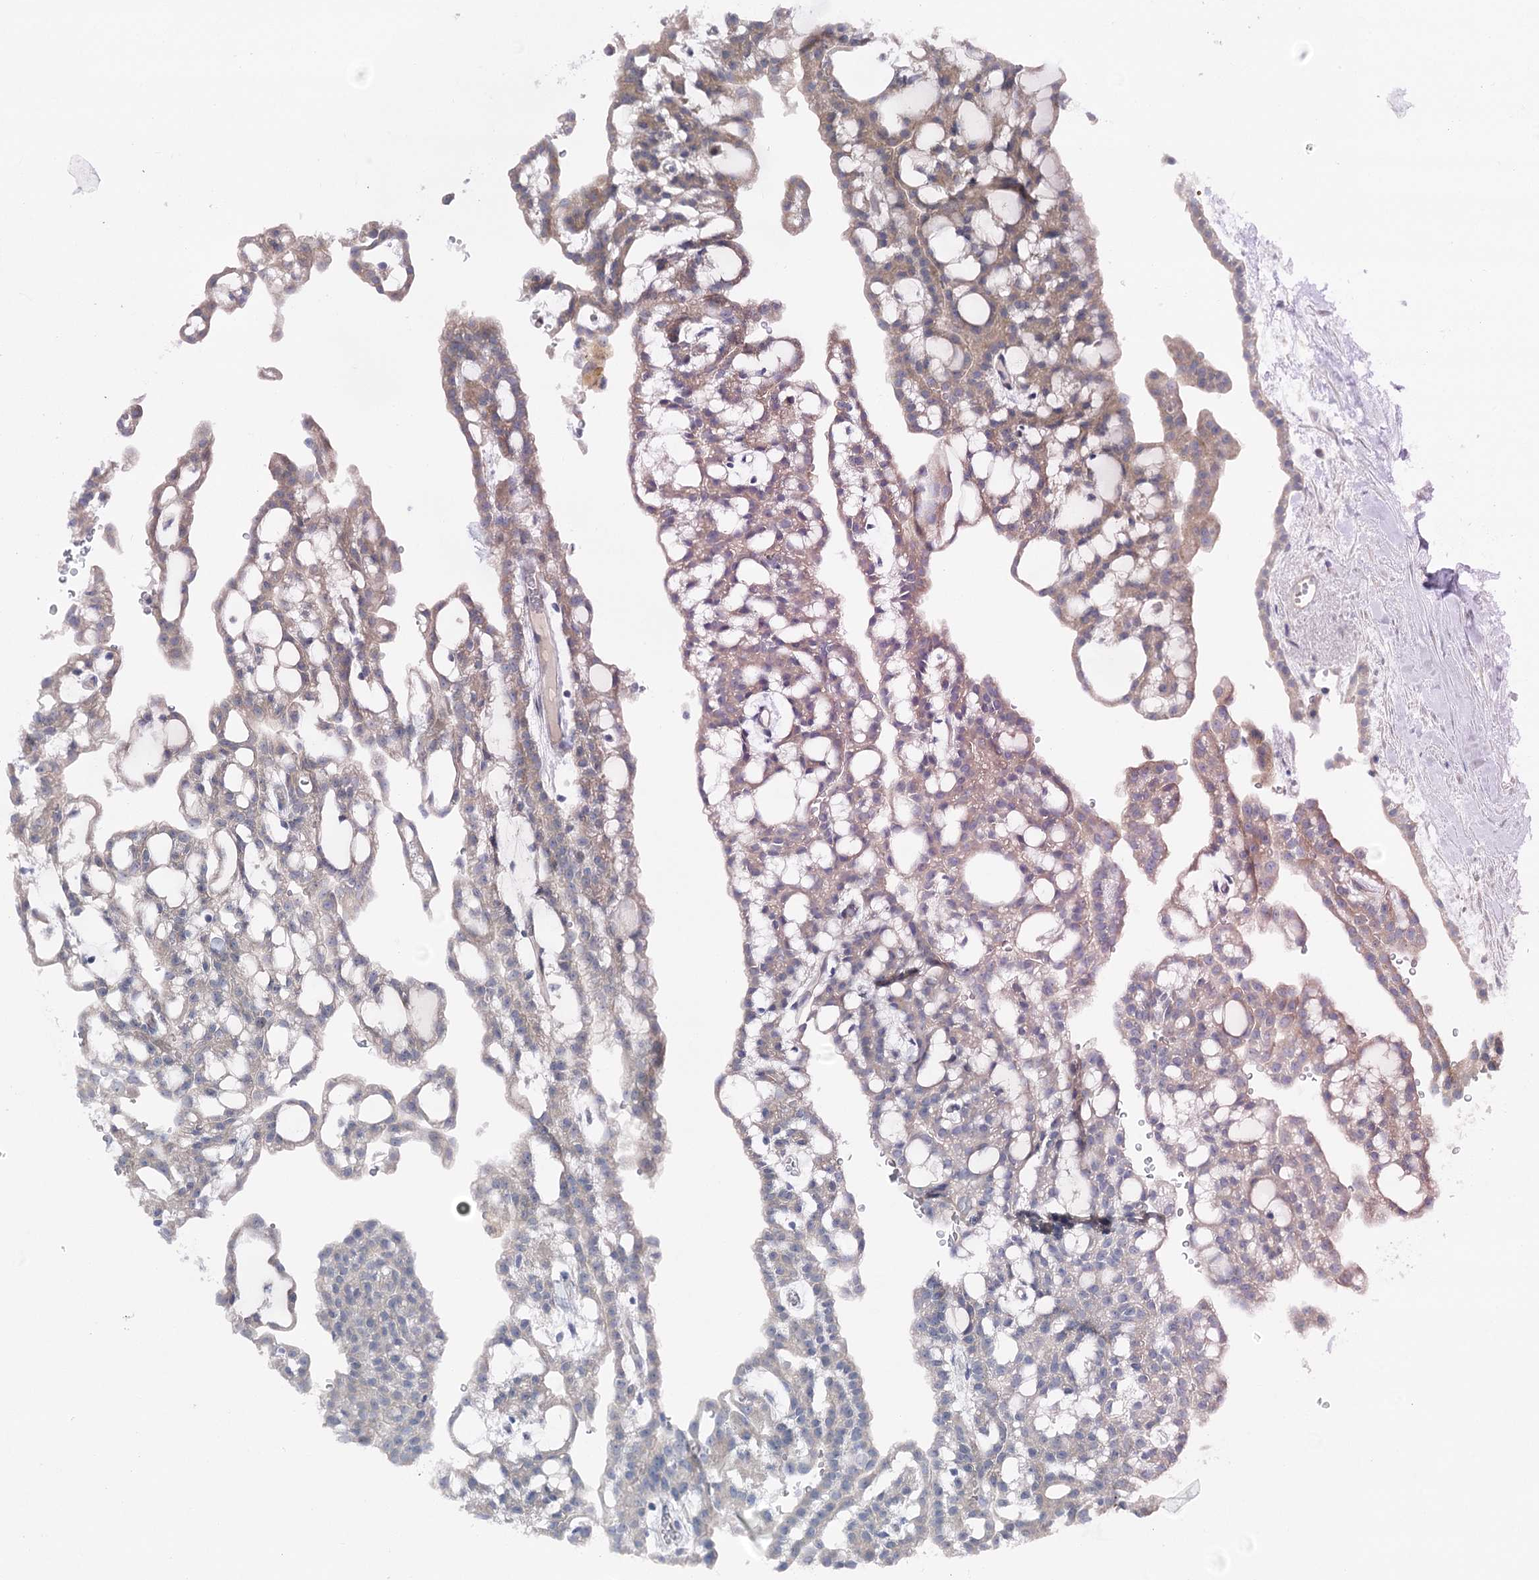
{"staining": {"intensity": "moderate", "quantity": "25%-75%", "location": "cytoplasmic/membranous"}, "tissue": "renal cancer", "cell_type": "Tumor cells", "image_type": "cancer", "snomed": [{"axis": "morphology", "description": "Adenocarcinoma, NOS"}, {"axis": "topography", "description": "Kidney"}], "caption": "Moderate cytoplasmic/membranous staining for a protein is appreciated in approximately 25%-75% of tumor cells of renal cancer (adenocarcinoma) using immunohistochemistry.", "gene": "SCN11A", "patient": {"sex": "male", "age": 63}}